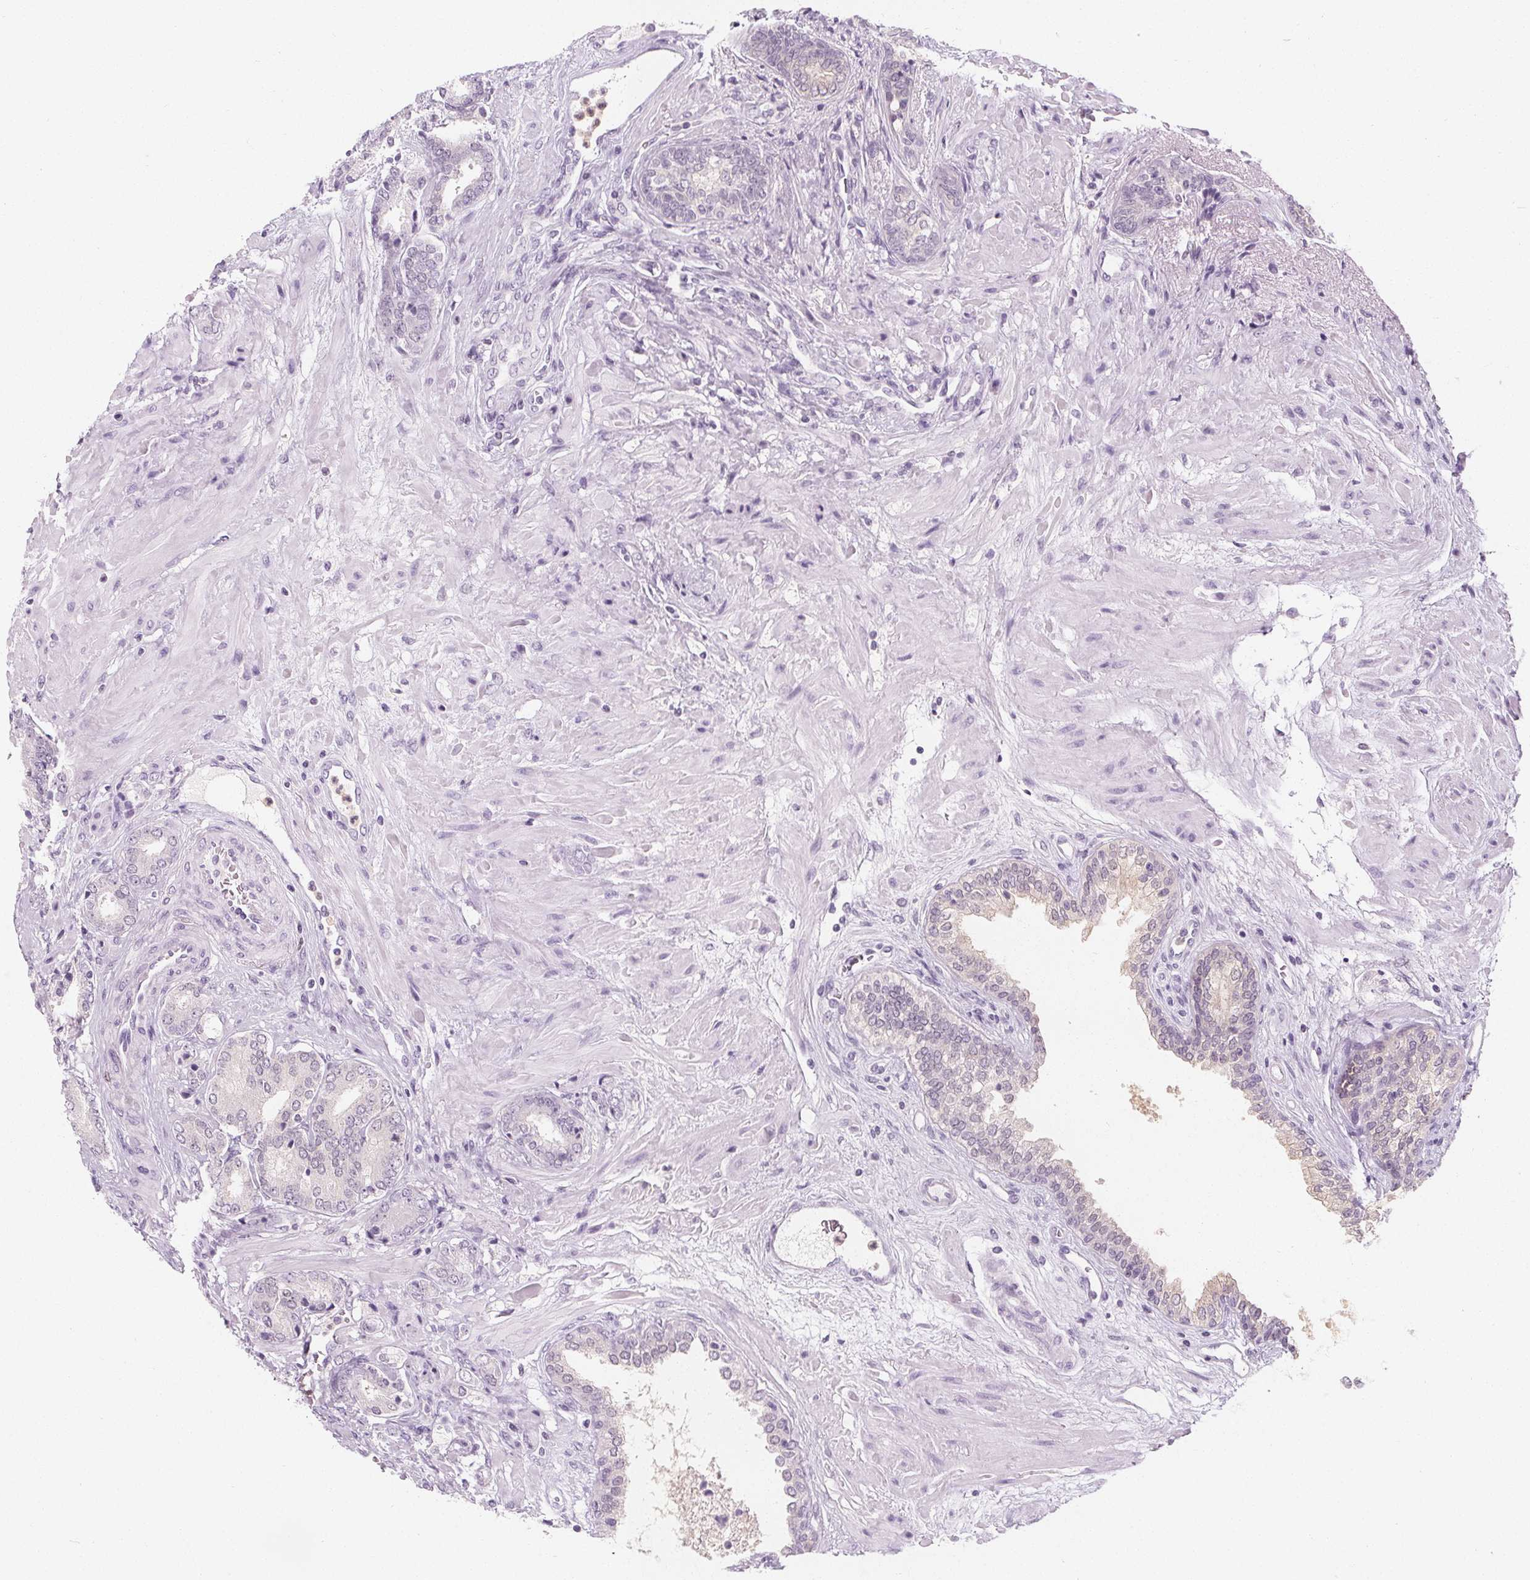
{"staining": {"intensity": "negative", "quantity": "none", "location": "none"}, "tissue": "prostate cancer", "cell_type": "Tumor cells", "image_type": "cancer", "snomed": [{"axis": "morphology", "description": "Adenocarcinoma, High grade"}, {"axis": "topography", "description": "Prostate"}], "caption": "High power microscopy photomicrograph of an IHC image of prostate cancer, revealing no significant positivity in tumor cells.", "gene": "UGP2", "patient": {"sex": "male", "age": 56}}